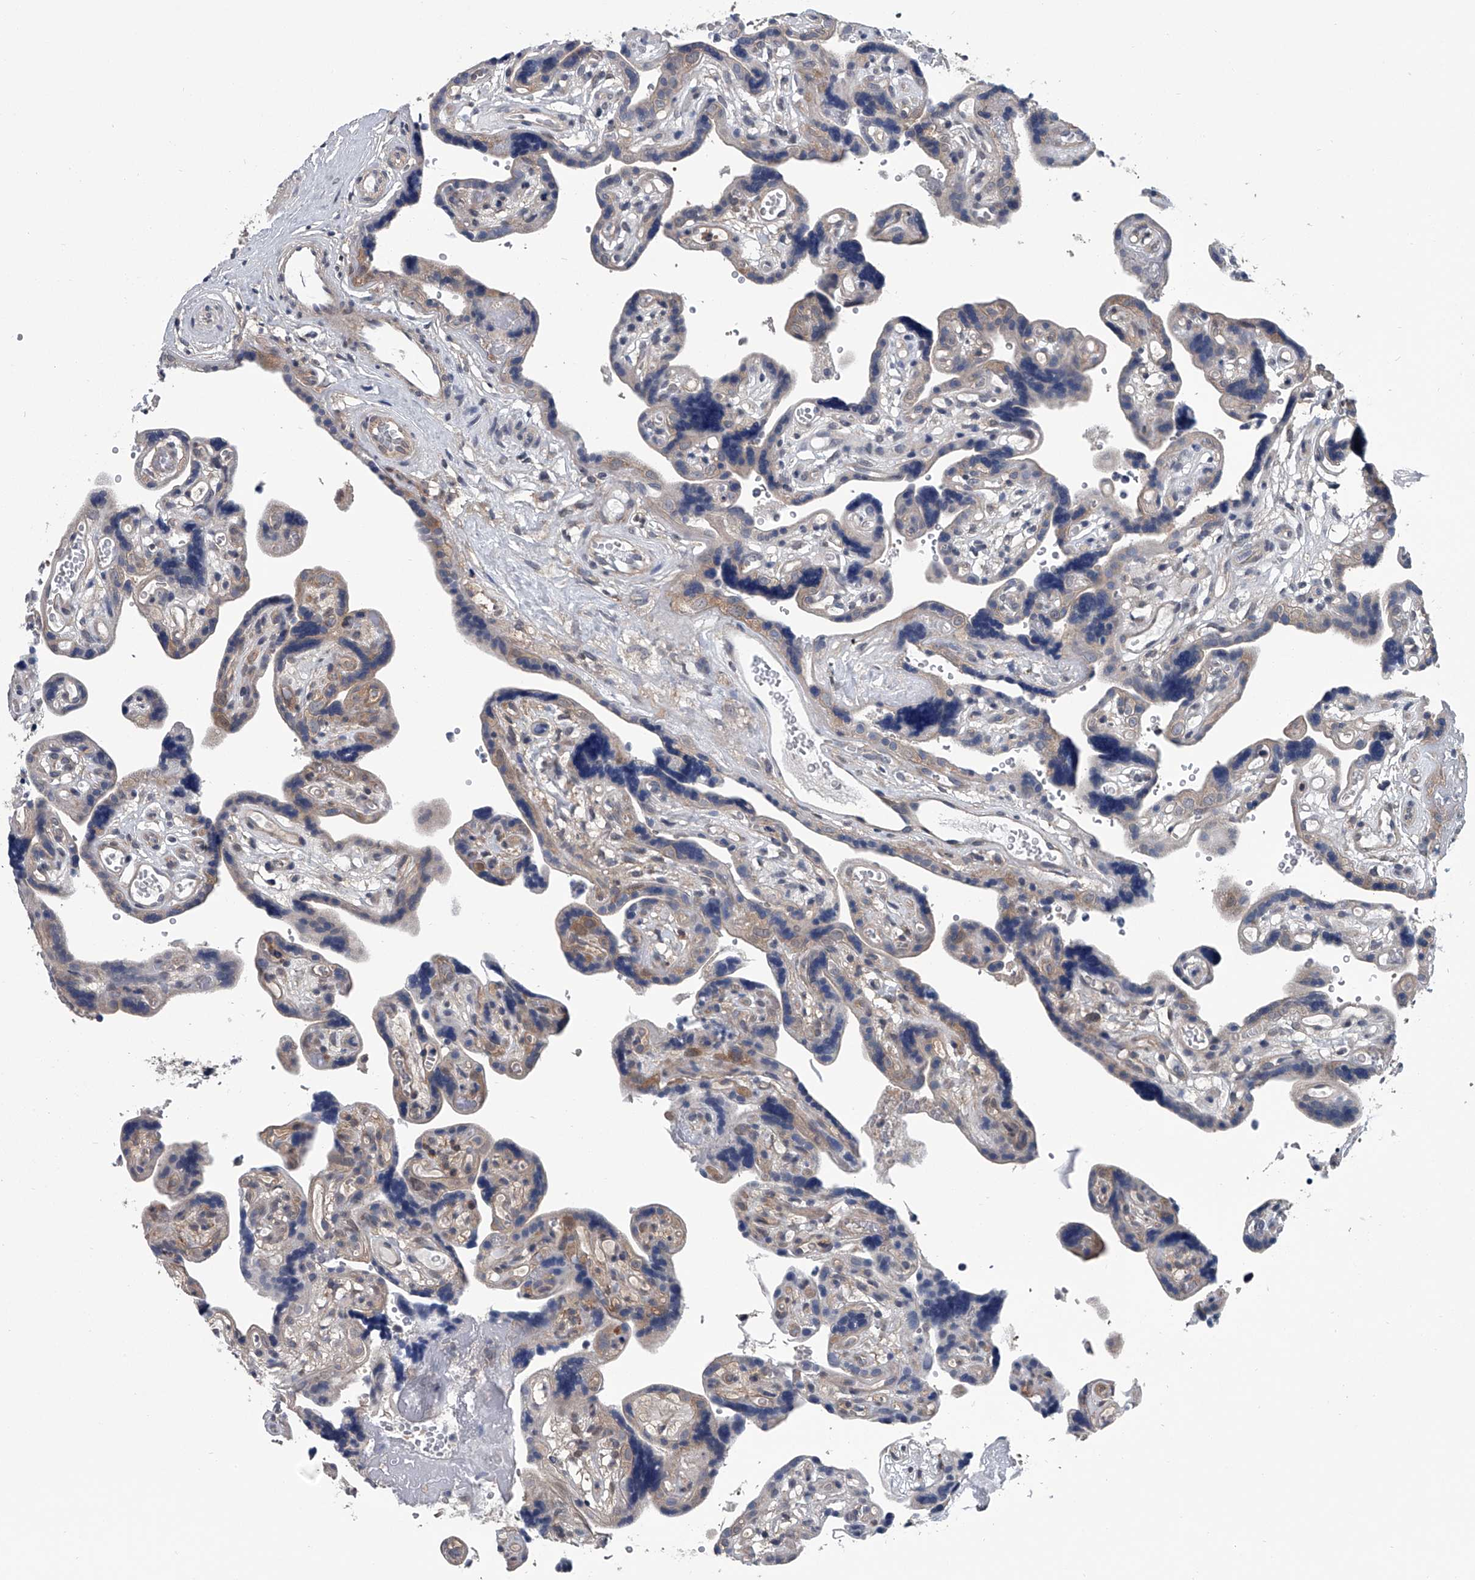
{"staining": {"intensity": "moderate", "quantity": ">75%", "location": "cytoplasmic/membranous"}, "tissue": "placenta", "cell_type": "Decidual cells", "image_type": "normal", "snomed": [{"axis": "morphology", "description": "Normal tissue, NOS"}, {"axis": "topography", "description": "Placenta"}], "caption": "The immunohistochemical stain highlights moderate cytoplasmic/membranous expression in decidual cells of benign placenta. Immunohistochemistry (ihc) stains the protein of interest in brown and the nuclei are stained blue.", "gene": "PPP2R5D", "patient": {"sex": "female", "age": 30}}